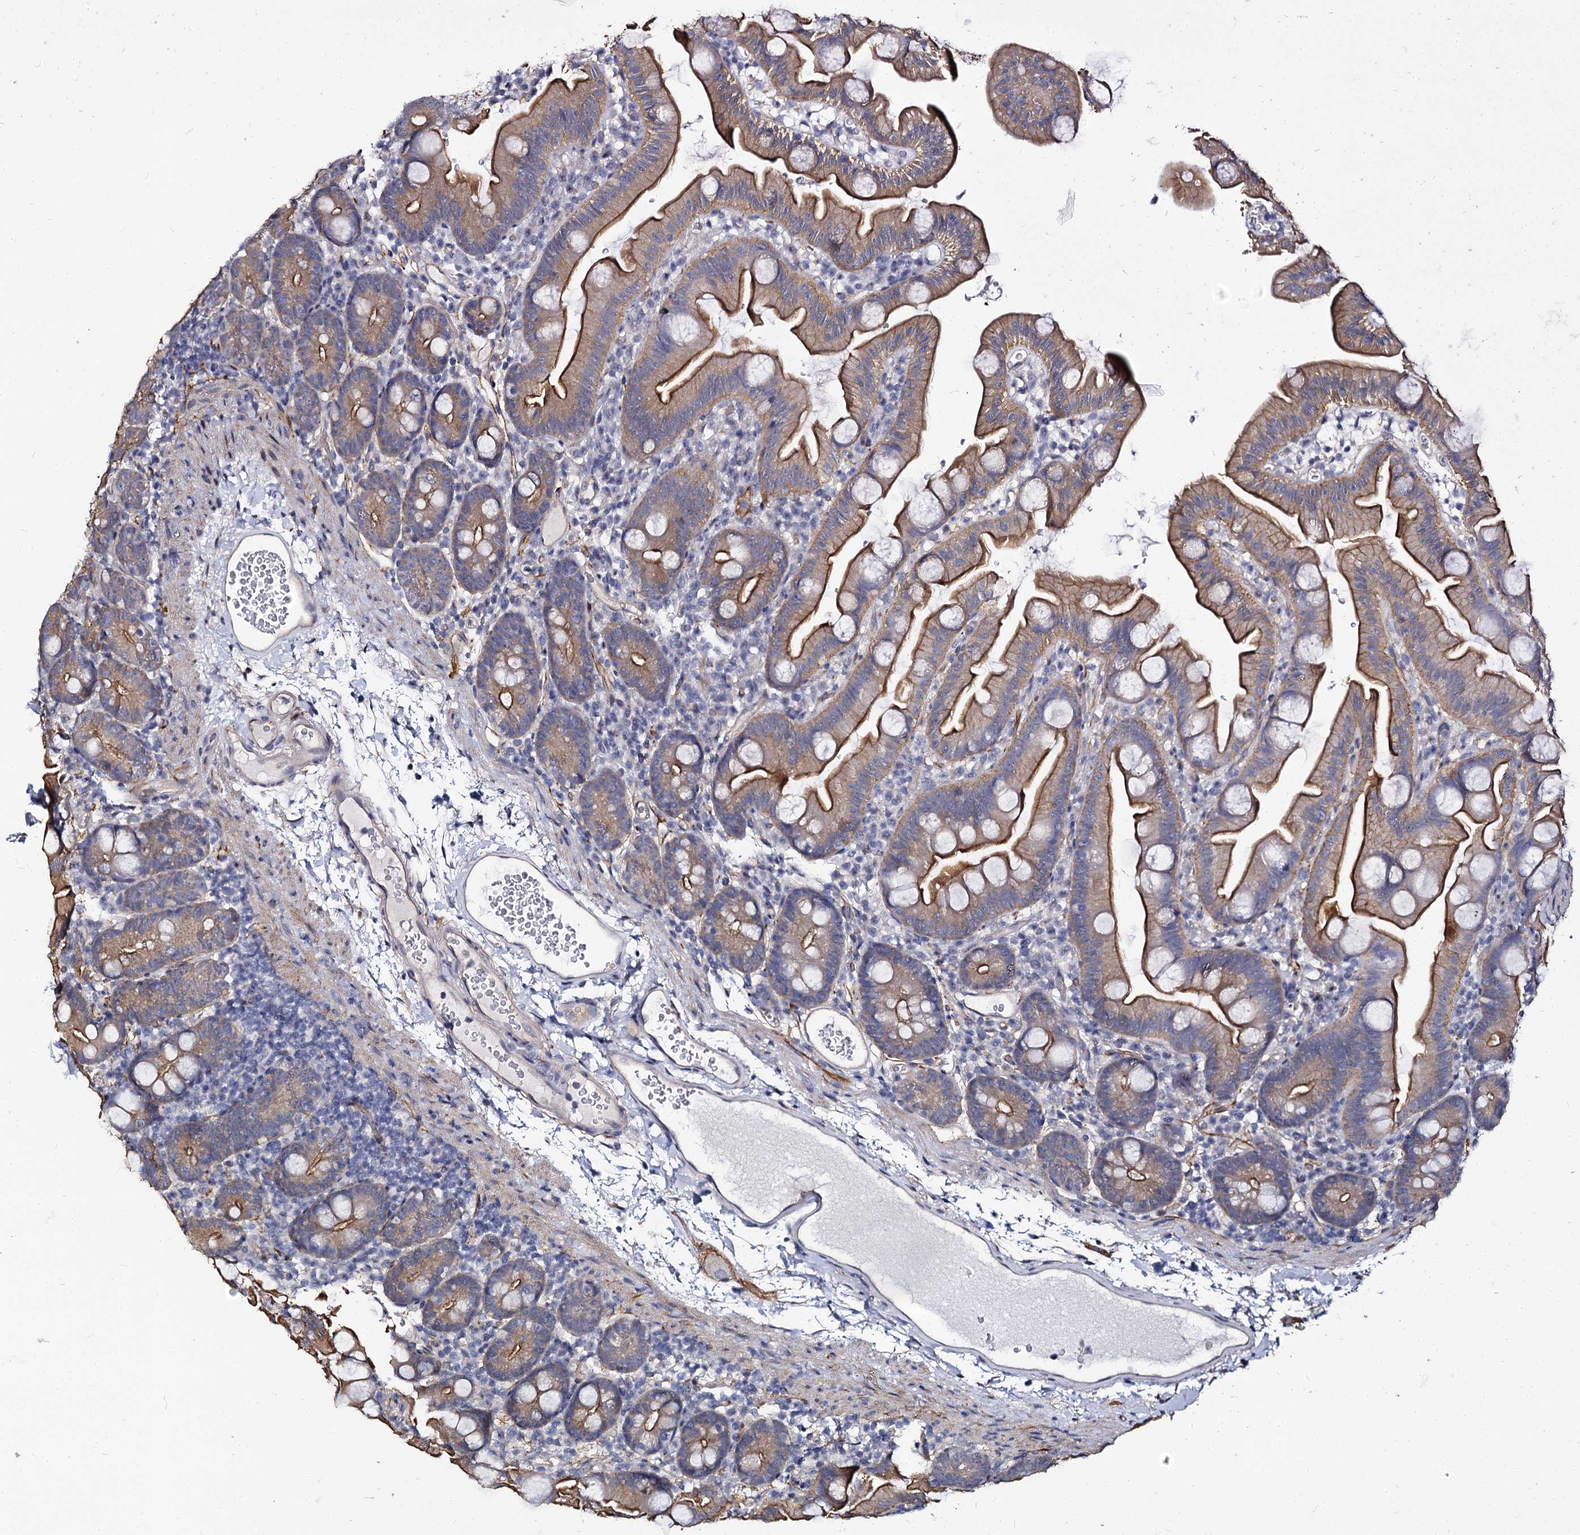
{"staining": {"intensity": "moderate", "quantity": ">75%", "location": "cytoplasmic/membranous"}, "tissue": "small intestine", "cell_type": "Glandular cells", "image_type": "normal", "snomed": [{"axis": "morphology", "description": "Normal tissue, NOS"}, {"axis": "topography", "description": "Small intestine"}], "caption": "Brown immunohistochemical staining in unremarkable small intestine reveals moderate cytoplasmic/membranous positivity in about >75% of glandular cells. The staining was performed using DAB, with brown indicating positive protein expression. Nuclei are stained blue with hematoxylin.", "gene": "CBFB", "patient": {"sex": "female", "age": 68}}